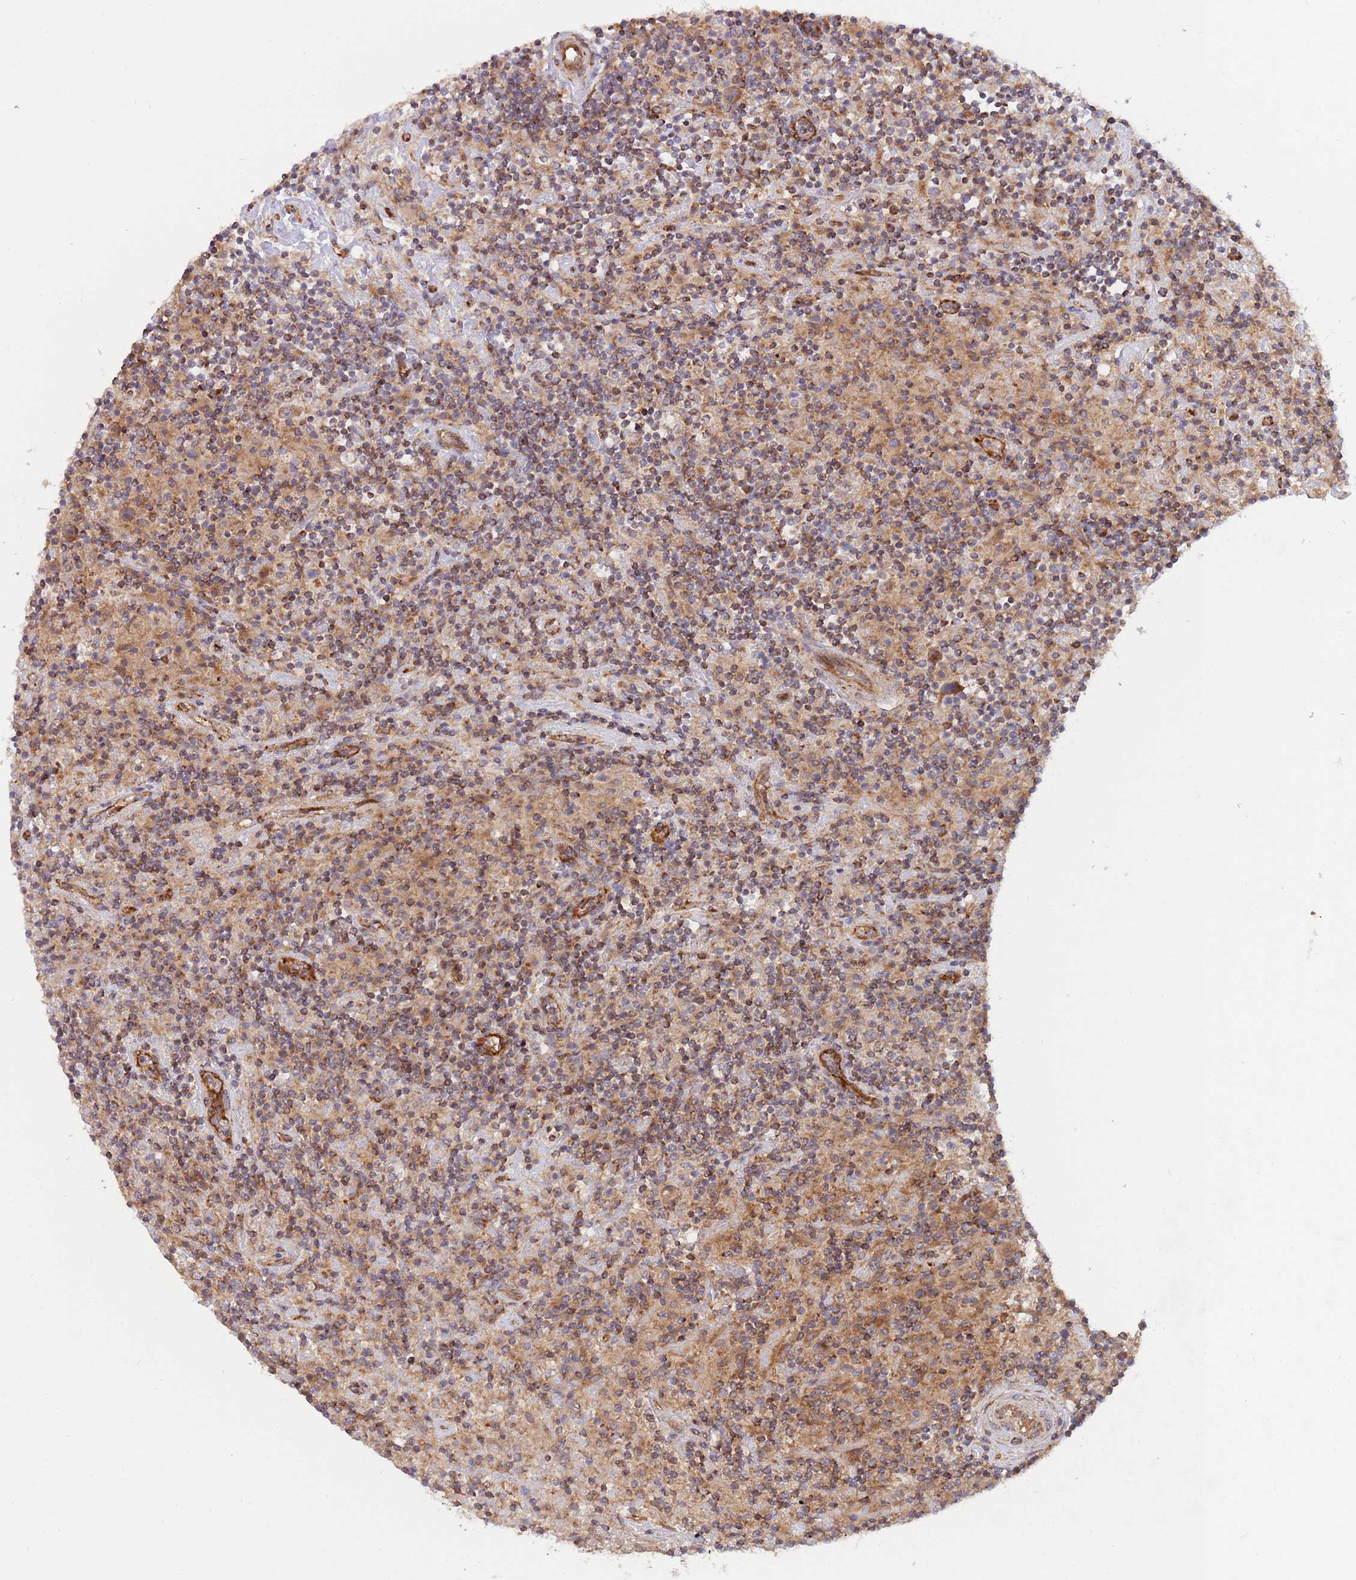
{"staining": {"intensity": "moderate", "quantity": ">75%", "location": "cytoplasmic/membranous"}, "tissue": "lymphoma", "cell_type": "Tumor cells", "image_type": "cancer", "snomed": [{"axis": "morphology", "description": "Hodgkin's disease, NOS"}, {"axis": "topography", "description": "Lymph node"}], "caption": "There is medium levels of moderate cytoplasmic/membranous staining in tumor cells of Hodgkin's disease, as demonstrated by immunohistochemical staining (brown color).", "gene": "GUK1", "patient": {"sex": "male", "age": 70}}